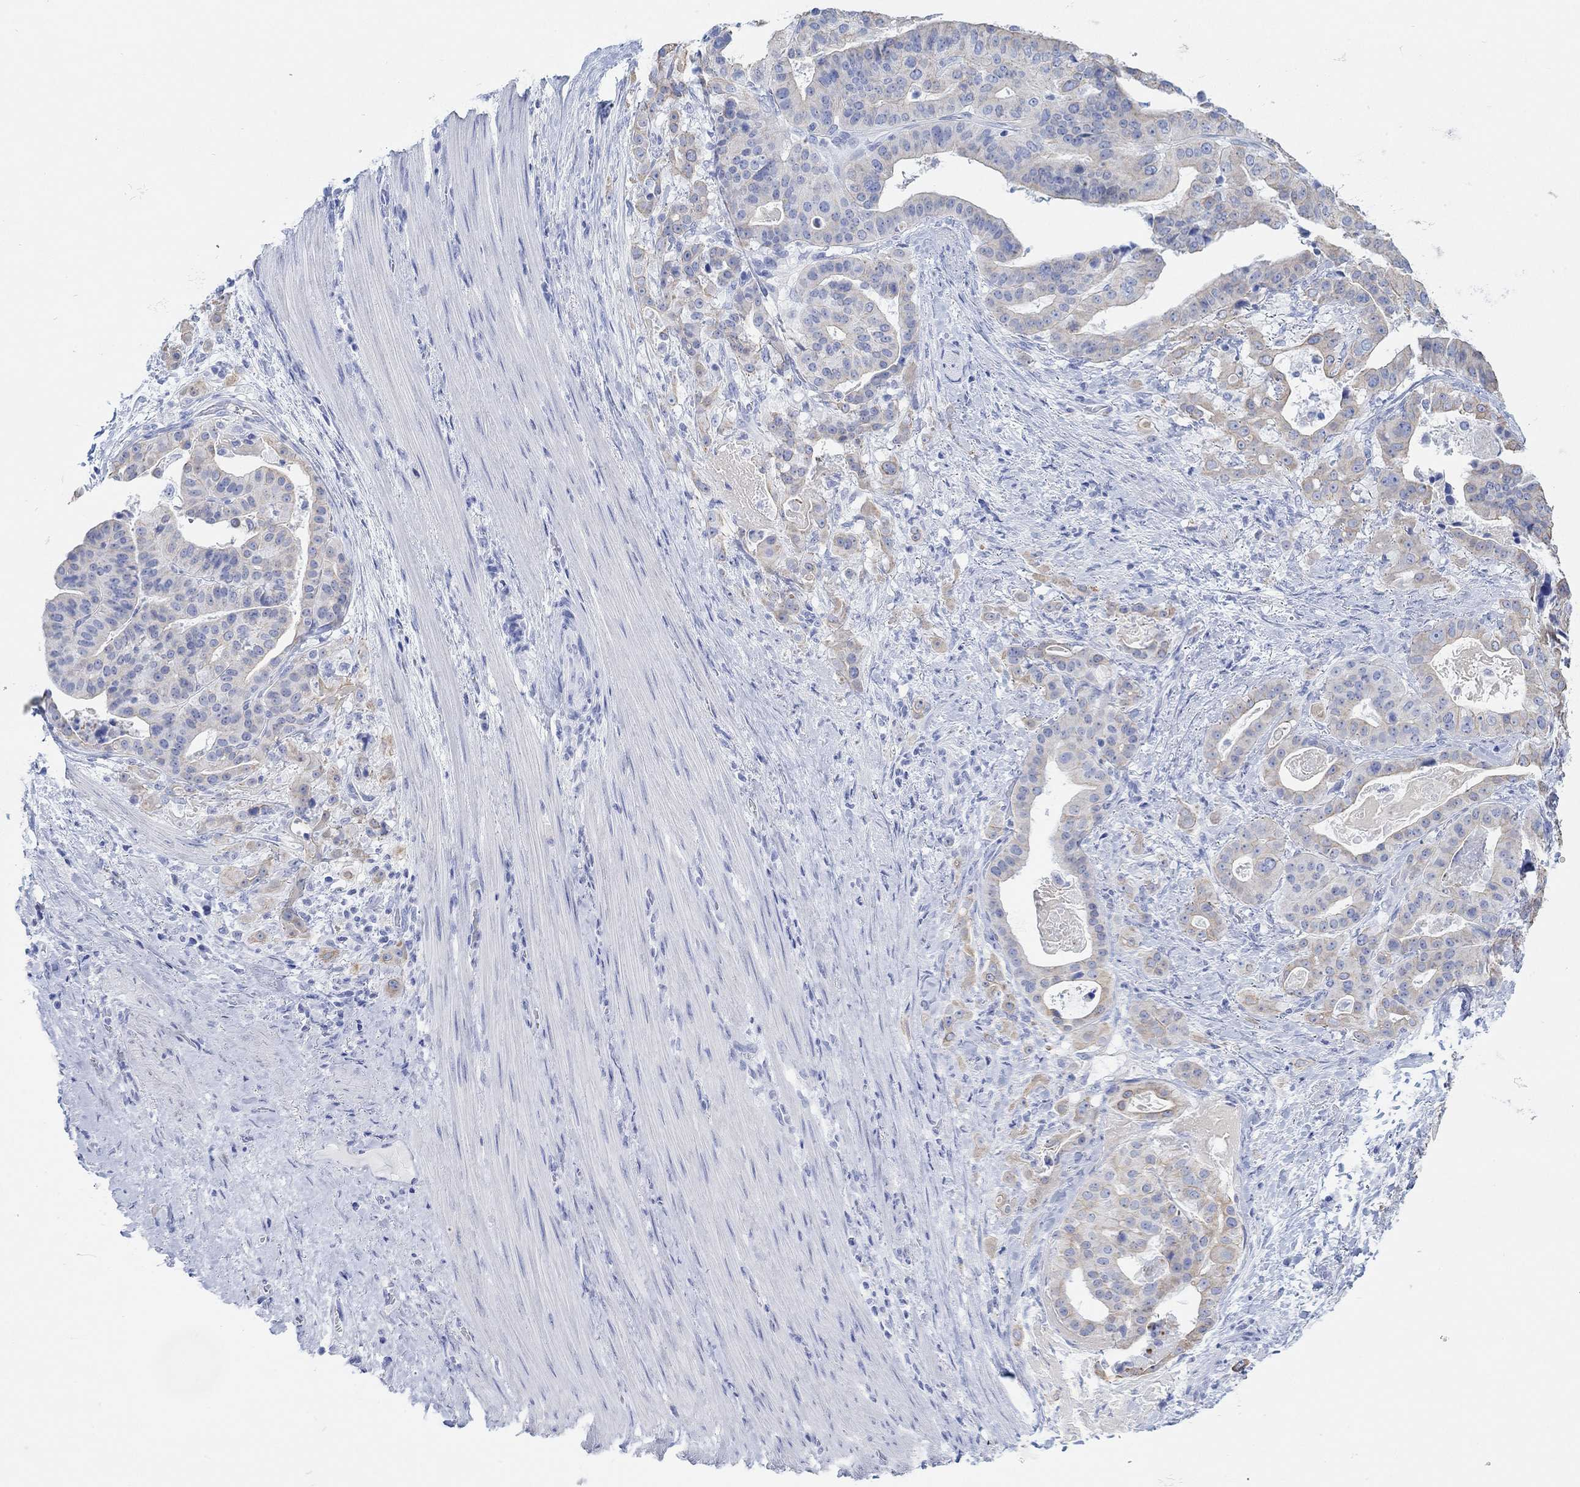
{"staining": {"intensity": "weak", "quantity": "25%-75%", "location": "cytoplasmic/membranous"}, "tissue": "stomach cancer", "cell_type": "Tumor cells", "image_type": "cancer", "snomed": [{"axis": "morphology", "description": "Adenocarcinoma, NOS"}, {"axis": "topography", "description": "Stomach"}], "caption": "Protein expression analysis of human stomach adenocarcinoma reveals weak cytoplasmic/membranous expression in about 25%-75% of tumor cells. (DAB = brown stain, brightfield microscopy at high magnification).", "gene": "AK8", "patient": {"sex": "male", "age": 48}}